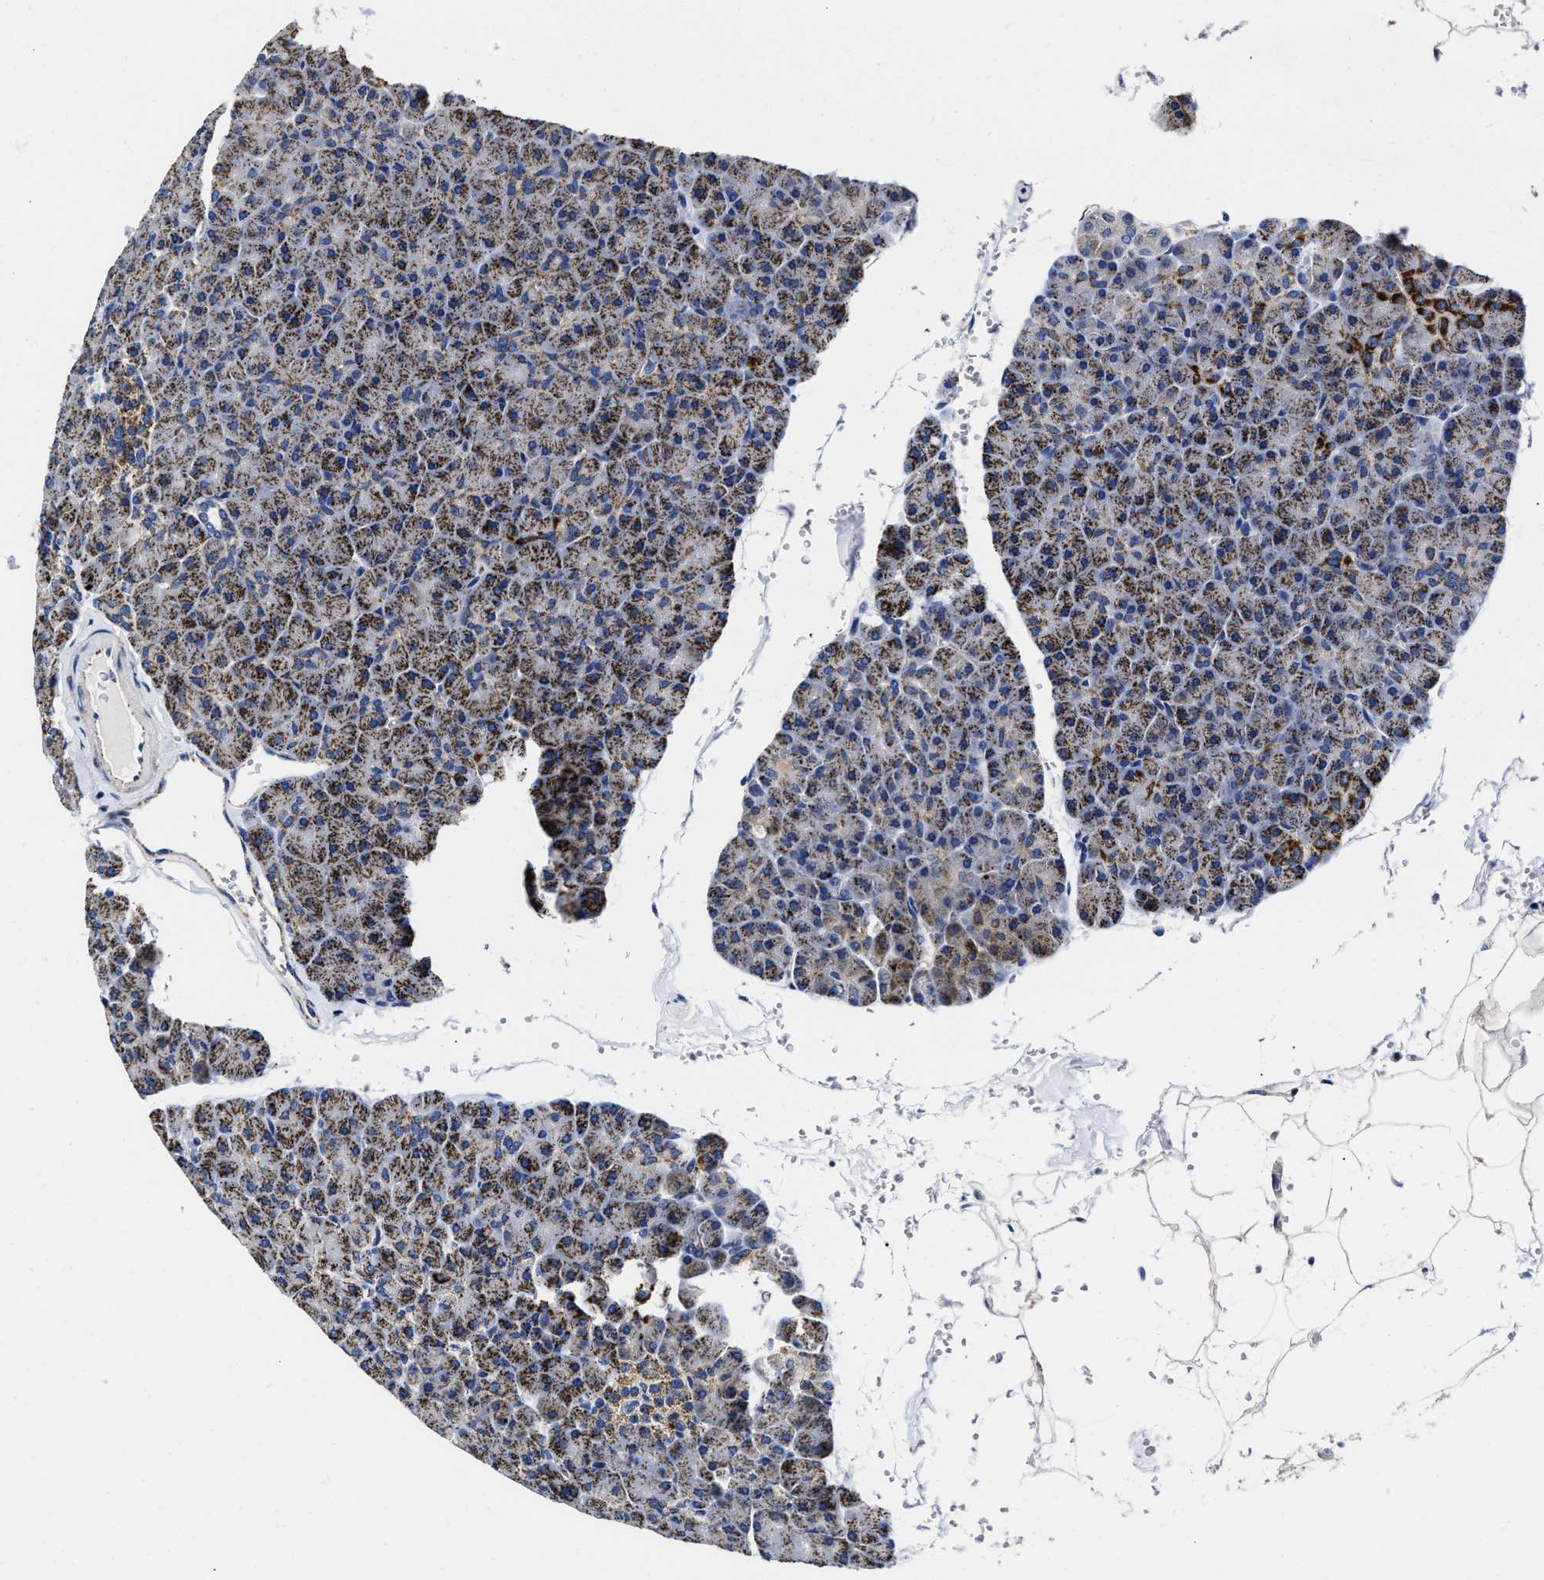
{"staining": {"intensity": "moderate", "quantity": ">75%", "location": "cytoplasmic/membranous"}, "tissue": "pancreas", "cell_type": "Exocrine glandular cells", "image_type": "normal", "snomed": [{"axis": "morphology", "description": "Normal tissue, NOS"}, {"axis": "topography", "description": "Pancreas"}], "caption": "Moderate cytoplasmic/membranous protein expression is present in approximately >75% of exocrine glandular cells in pancreas.", "gene": "HINT2", "patient": {"sex": "male", "age": 35}}